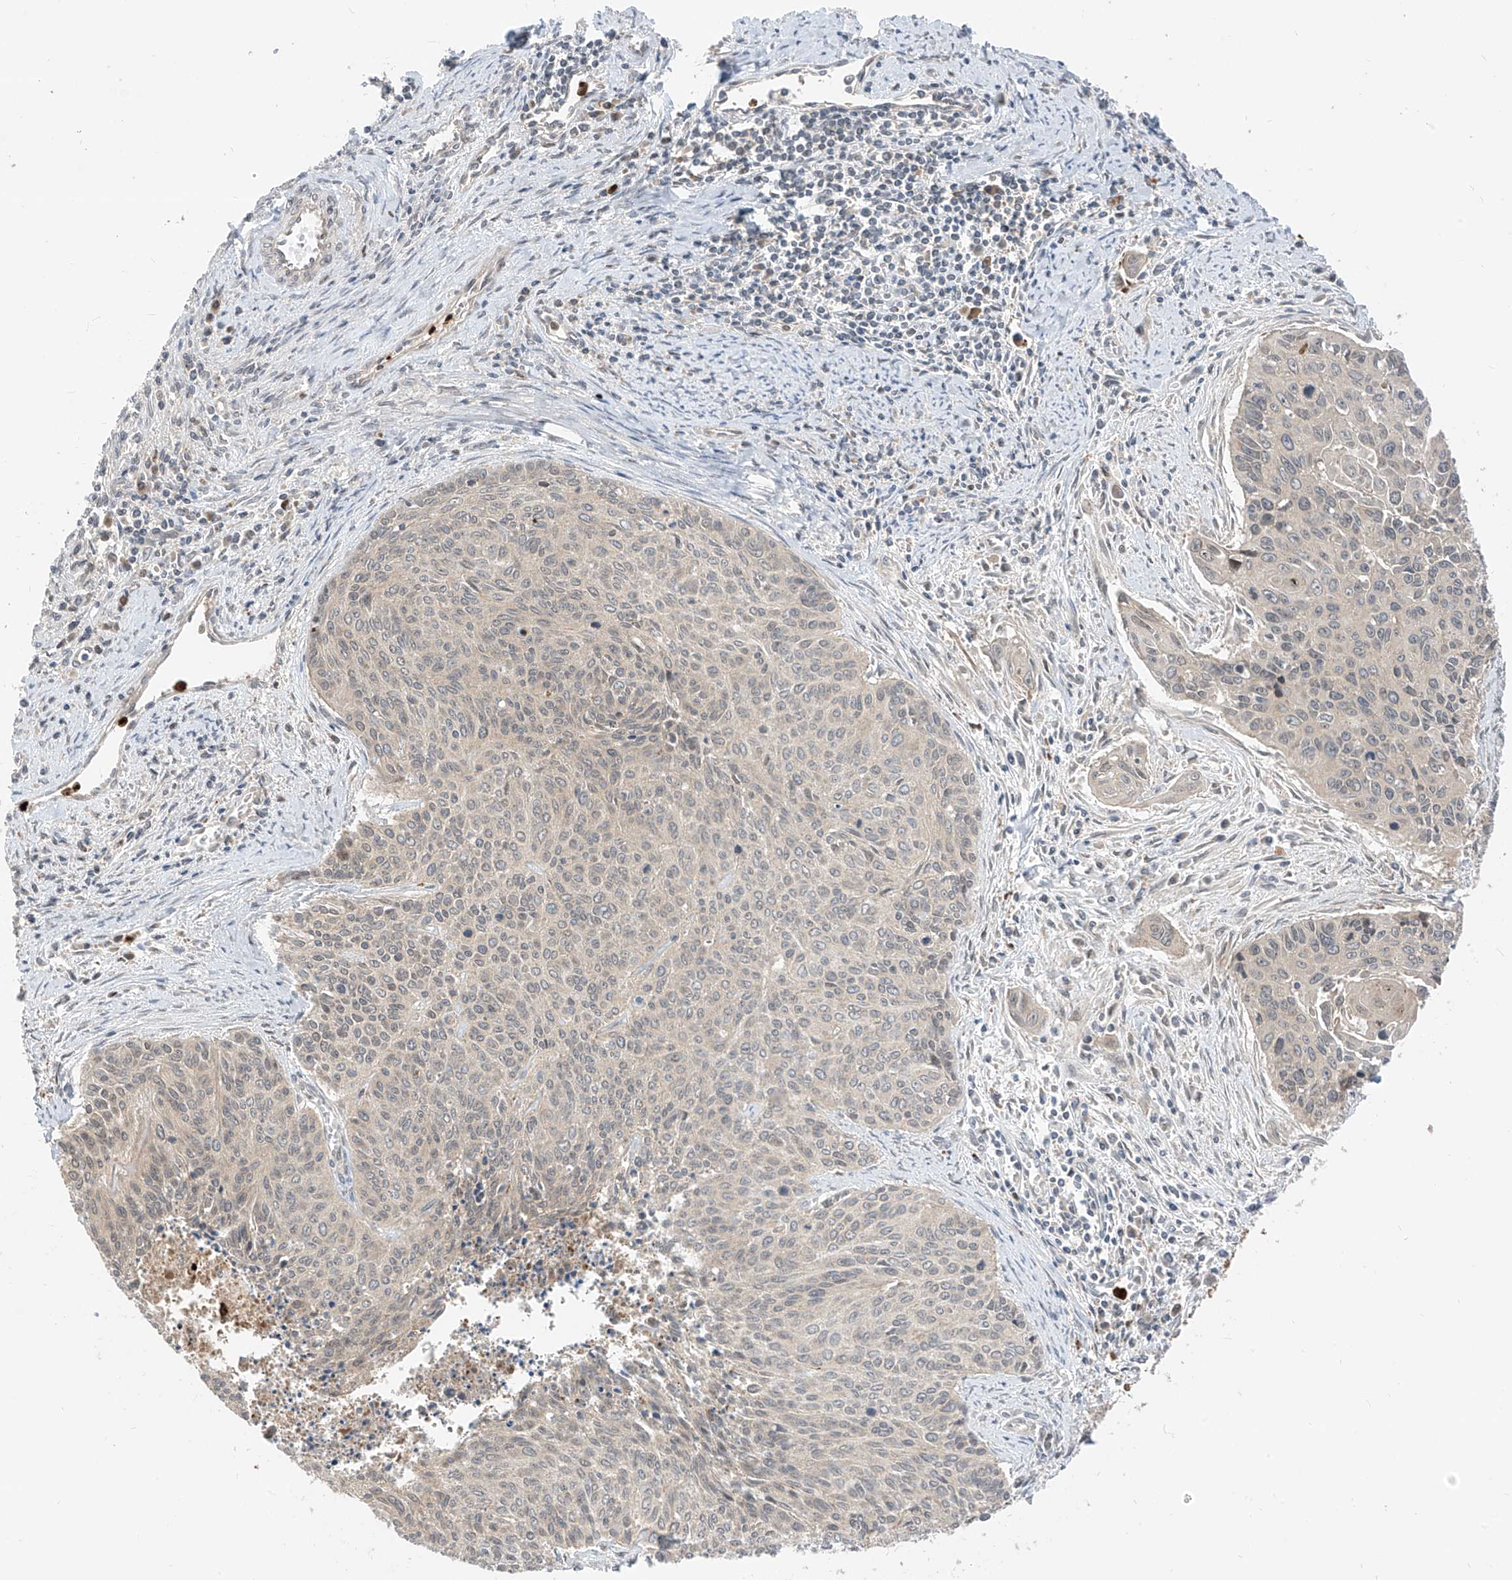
{"staining": {"intensity": "negative", "quantity": "none", "location": "none"}, "tissue": "cervical cancer", "cell_type": "Tumor cells", "image_type": "cancer", "snomed": [{"axis": "morphology", "description": "Squamous cell carcinoma, NOS"}, {"axis": "topography", "description": "Cervix"}], "caption": "There is no significant positivity in tumor cells of cervical squamous cell carcinoma. The staining was performed using DAB (3,3'-diaminobenzidine) to visualize the protein expression in brown, while the nuclei were stained in blue with hematoxylin (Magnification: 20x).", "gene": "CNKSR1", "patient": {"sex": "female", "age": 55}}